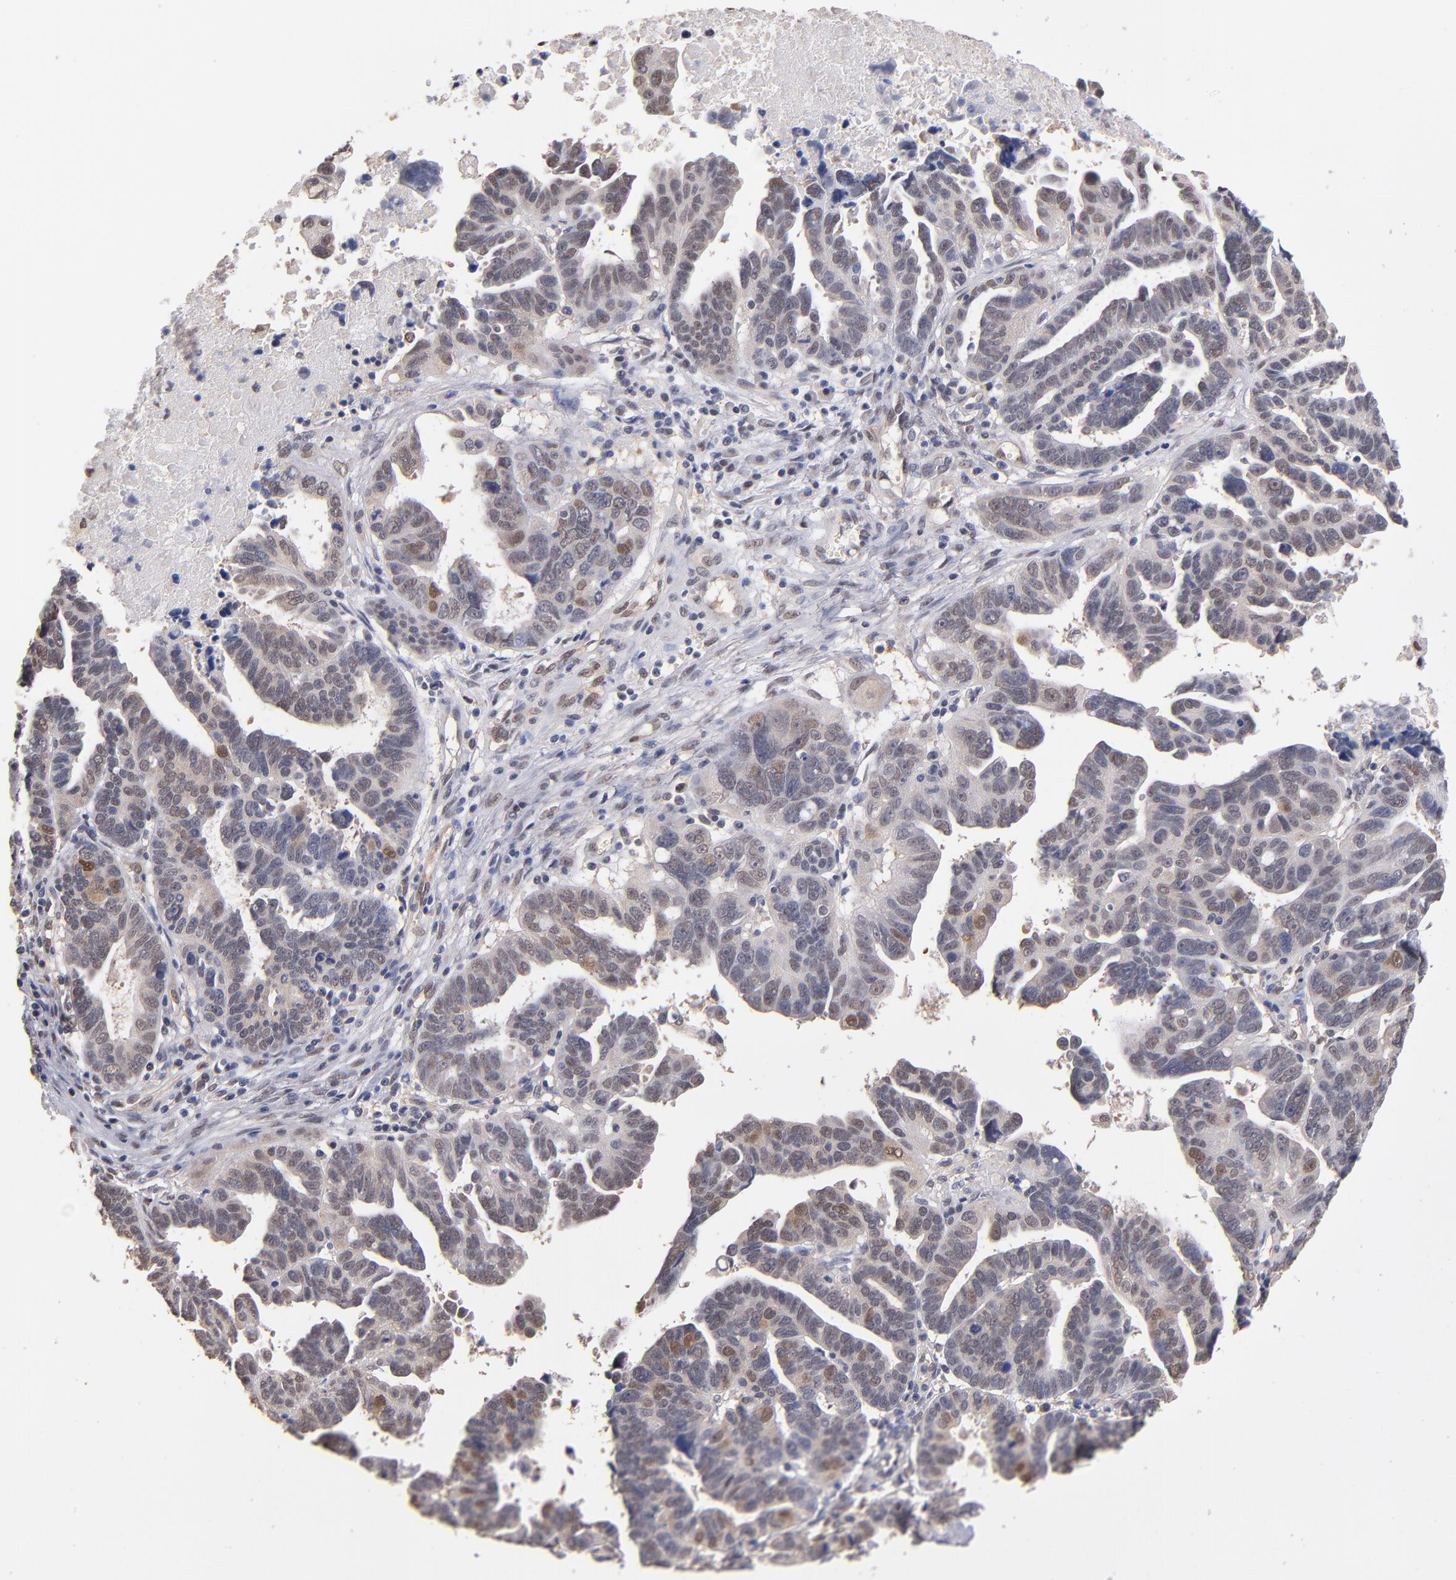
{"staining": {"intensity": "moderate", "quantity": "<25%", "location": "nuclear"}, "tissue": "ovarian cancer", "cell_type": "Tumor cells", "image_type": "cancer", "snomed": [{"axis": "morphology", "description": "Carcinoma, endometroid"}, {"axis": "morphology", "description": "Cystadenocarcinoma, serous, NOS"}, {"axis": "topography", "description": "Ovary"}], "caption": "This photomicrograph reveals immunohistochemistry staining of human serous cystadenocarcinoma (ovarian), with low moderate nuclear positivity in about <25% of tumor cells.", "gene": "PSMD10", "patient": {"sex": "female", "age": 45}}